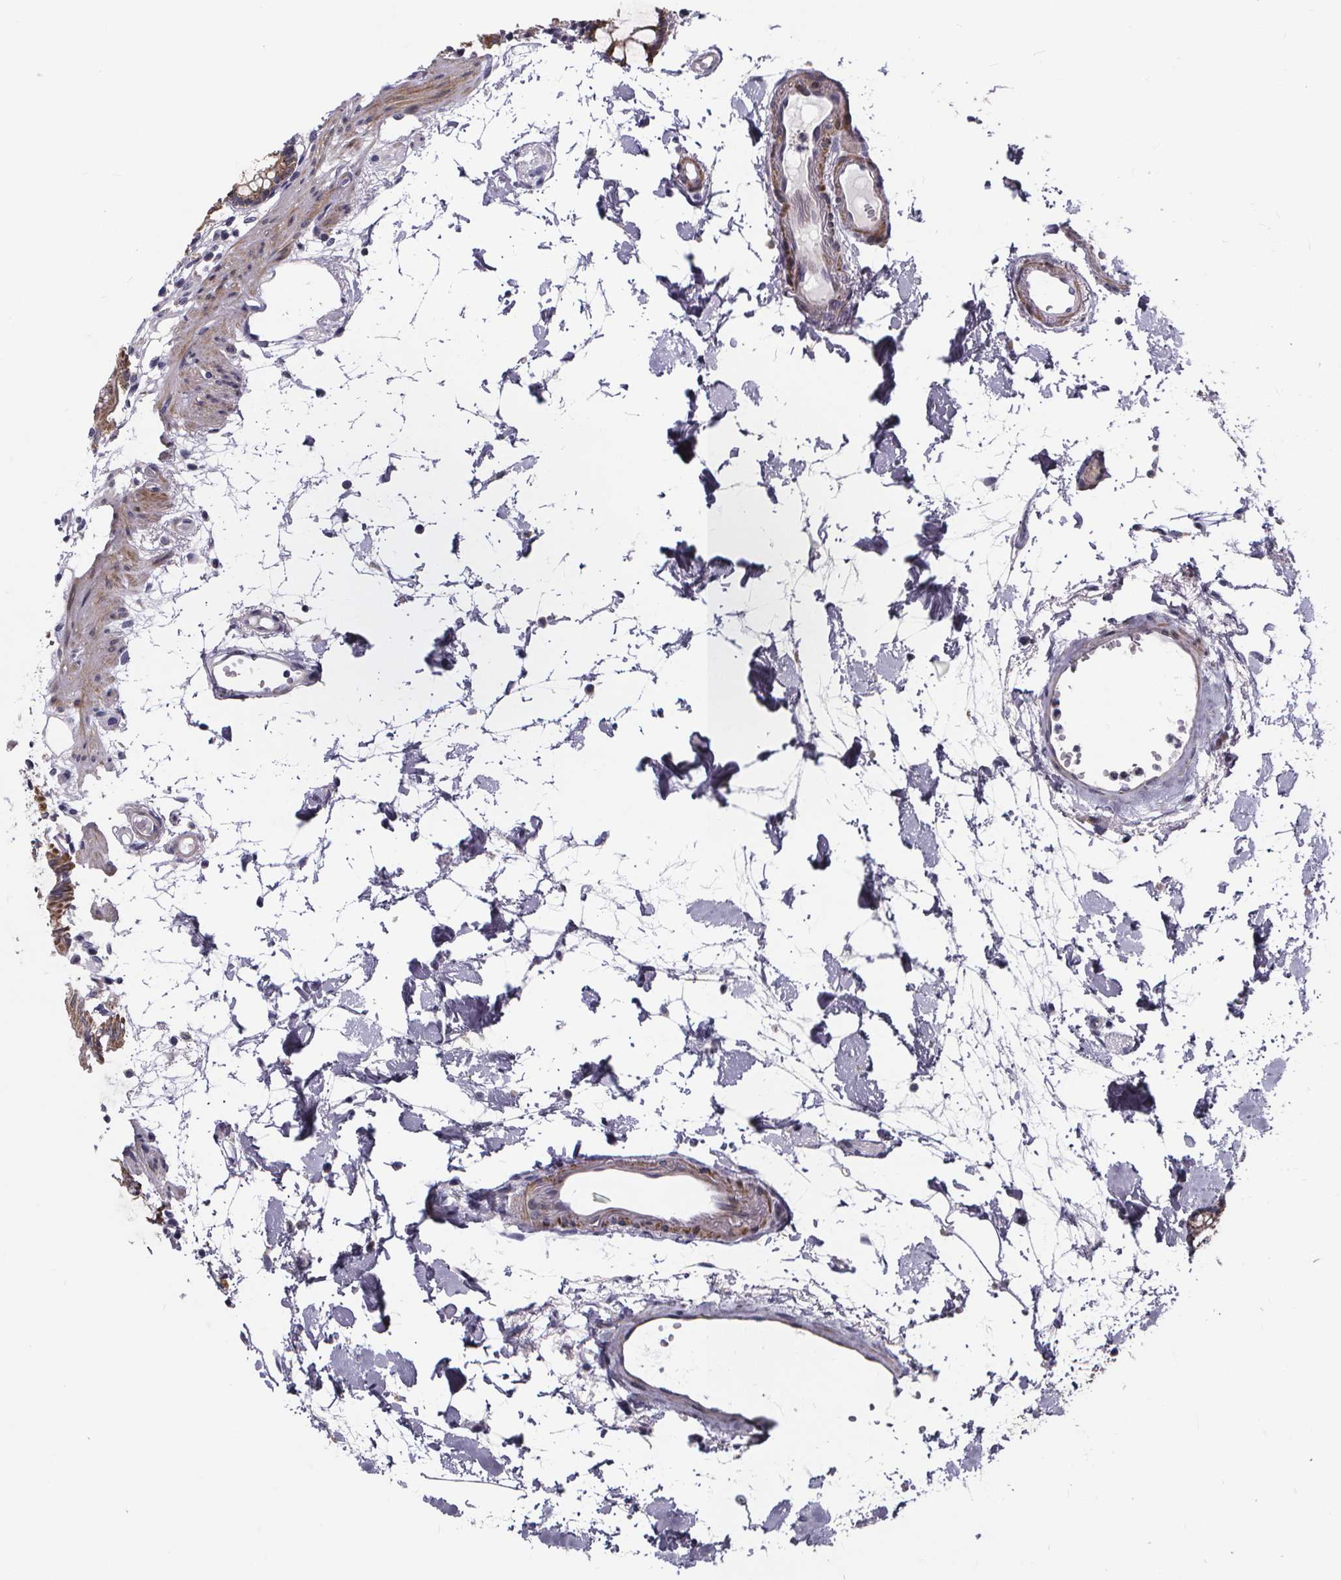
{"staining": {"intensity": "moderate", "quantity": "25%-75%", "location": "cytoplasmic/membranous"}, "tissue": "colon", "cell_type": "Endothelial cells", "image_type": "normal", "snomed": [{"axis": "morphology", "description": "Normal tissue, NOS"}, {"axis": "topography", "description": "Colon"}], "caption": "Brown immunohistochemical staining in normal human colon exhibits moderate cytoplasmic/membranous positivity in approximately 25%-75% of endothelial cells.", "gene": "FBXW2", "patient": {"sex": "female", "age": 84}}